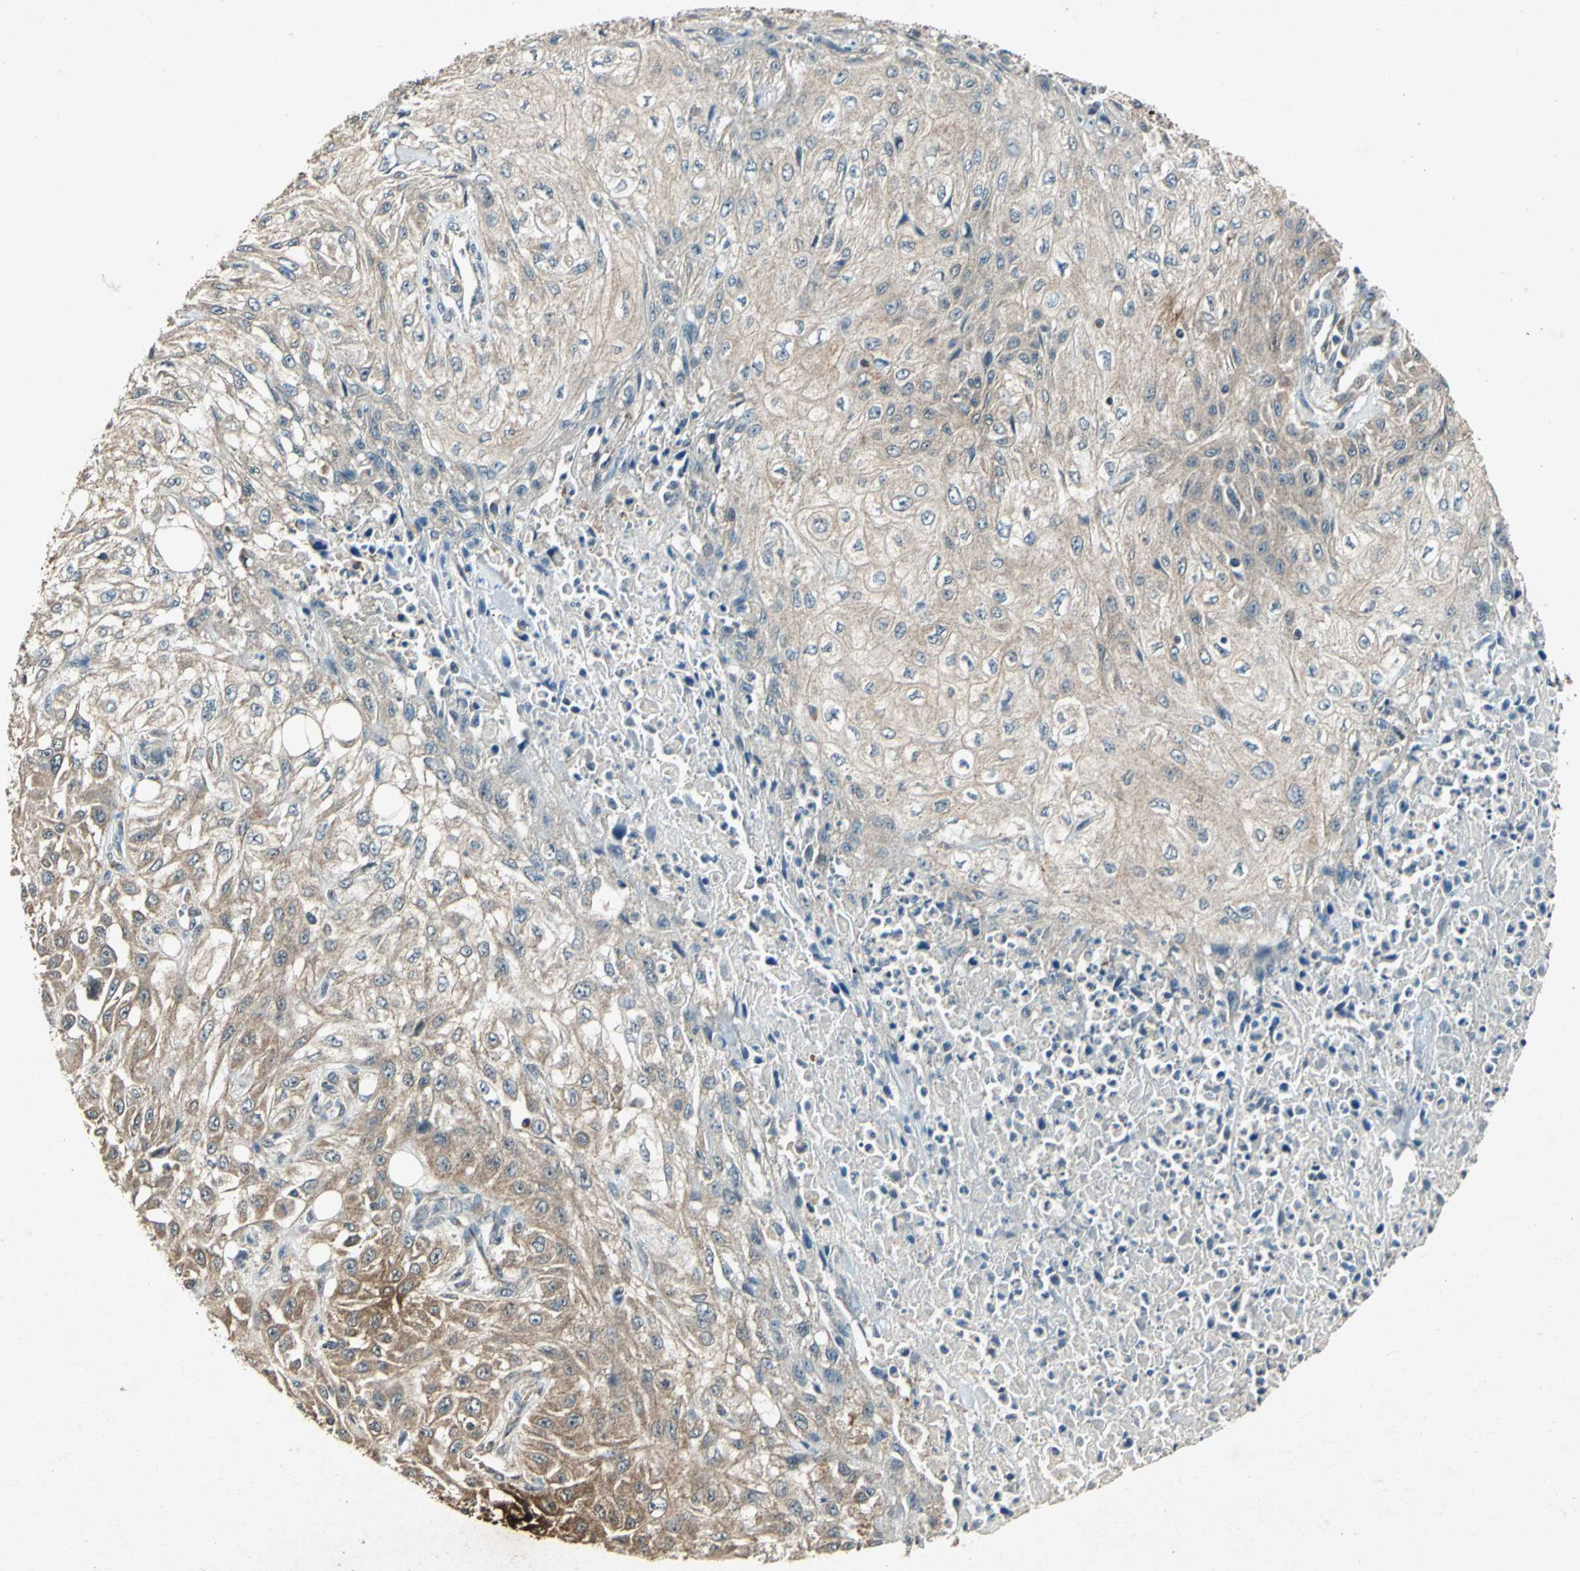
{"staining": {"intensity": "weak", "quantity": ">75%", "location": "cytoplasmic/membranous"}, "tissue": "skin cancer", "cell_type": "Tumor cells", "image_type": "cancer", "snomed": [{"axis": "morphology", "description": "Squamous cell carcinoma, NOS"}, {"axis": "topography", "description": "Skin"}], "caption": "A photomicrograph of human skin cancer stained for a protein displays weak cytoplasmic/membranous brown staining in tumor cells. Ihc stains the protein in brown and the nuclei are stained blue.", "gene": "AHSA1", "patient": {"sex": "male", "age": 75}}